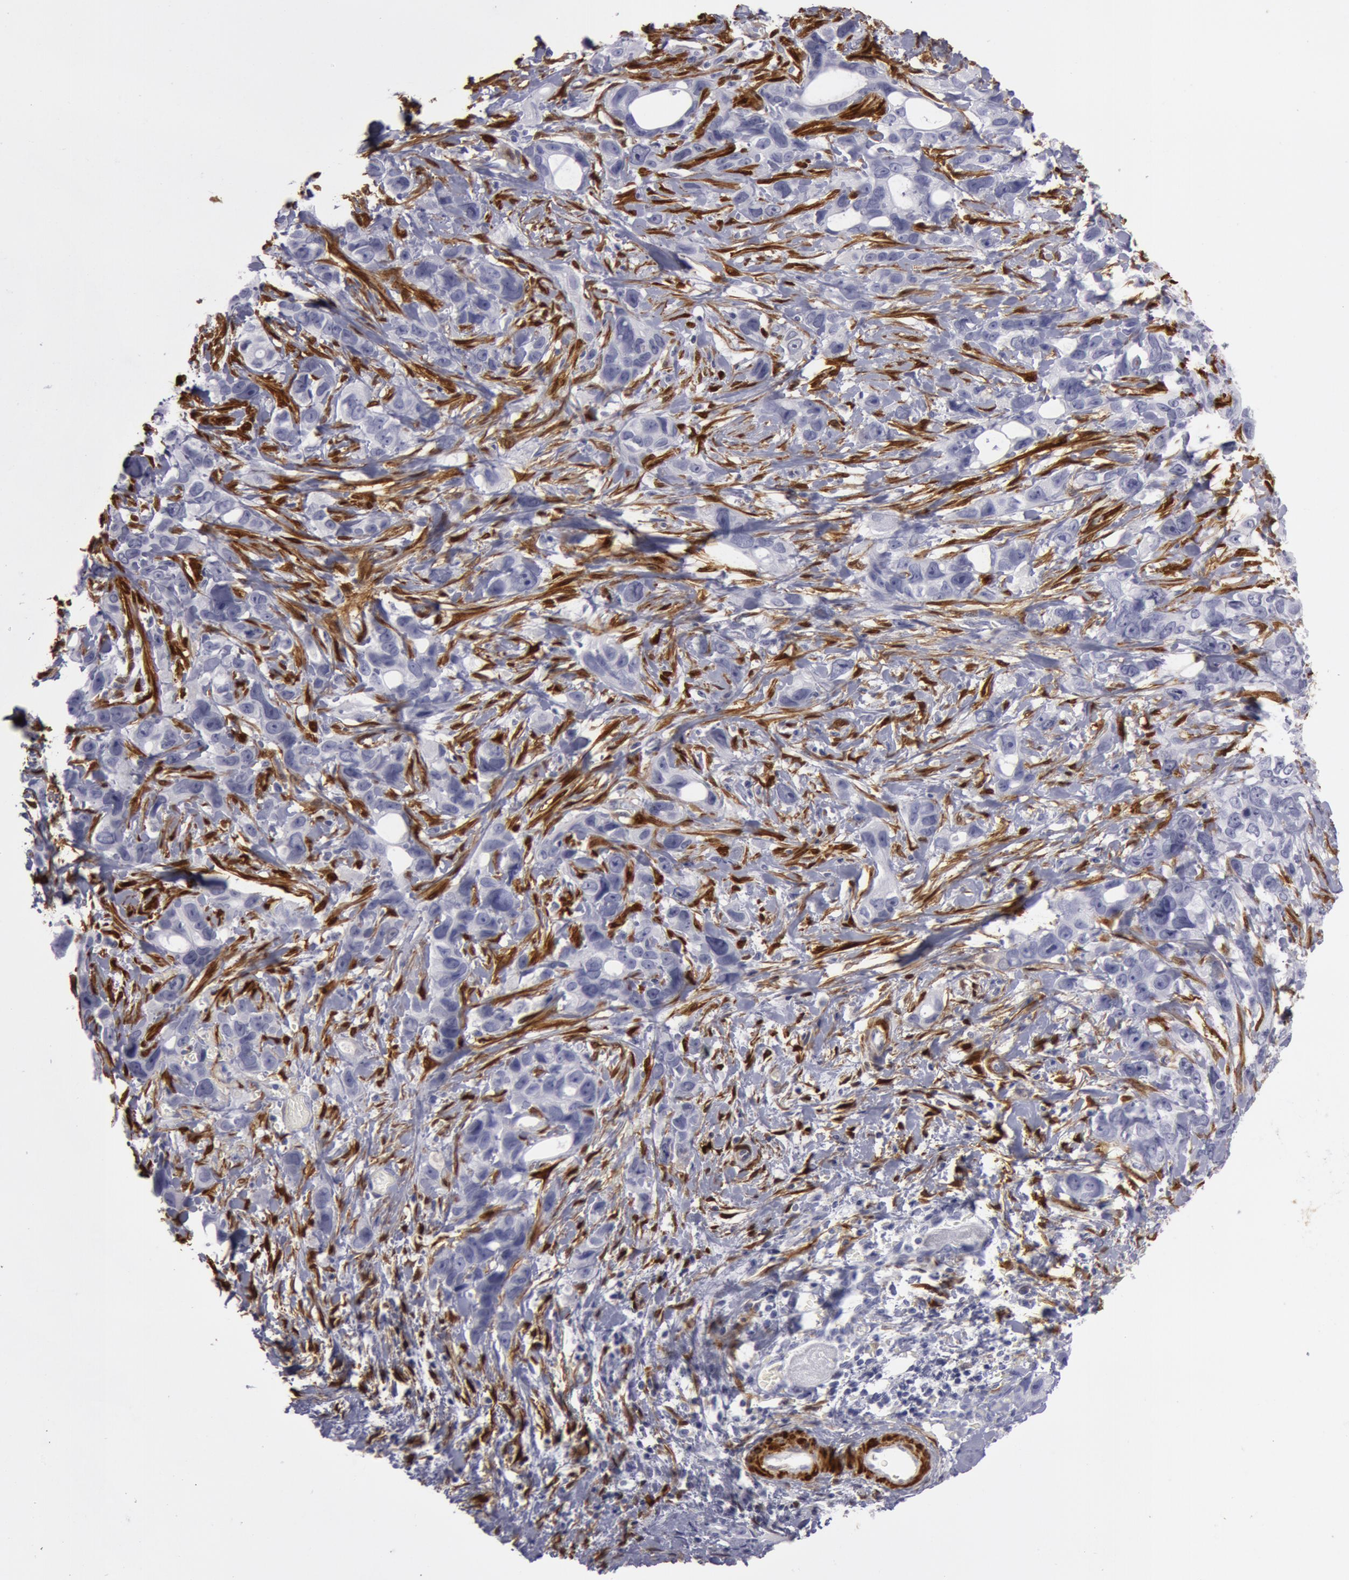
{"staining": {"intensity": "negative", "quantity": "none", "location": "none"}, "tissue": "stomach cancer", "cell_type": "Tumor cells", "image_type": "cancer", "snomed": [{"axis": "morphology", "description": "Adenocarcinoma, NOS"}, {"axis": "topography", "description": "Stomach, upper"}], "caption": "Stomach cancer (adenocarcinoma) was stained to show a protein in brown. There is no significant positivity in tumor cells.", "gene": "TAGLN", "patient": {"sex": "male", "age": 47}}